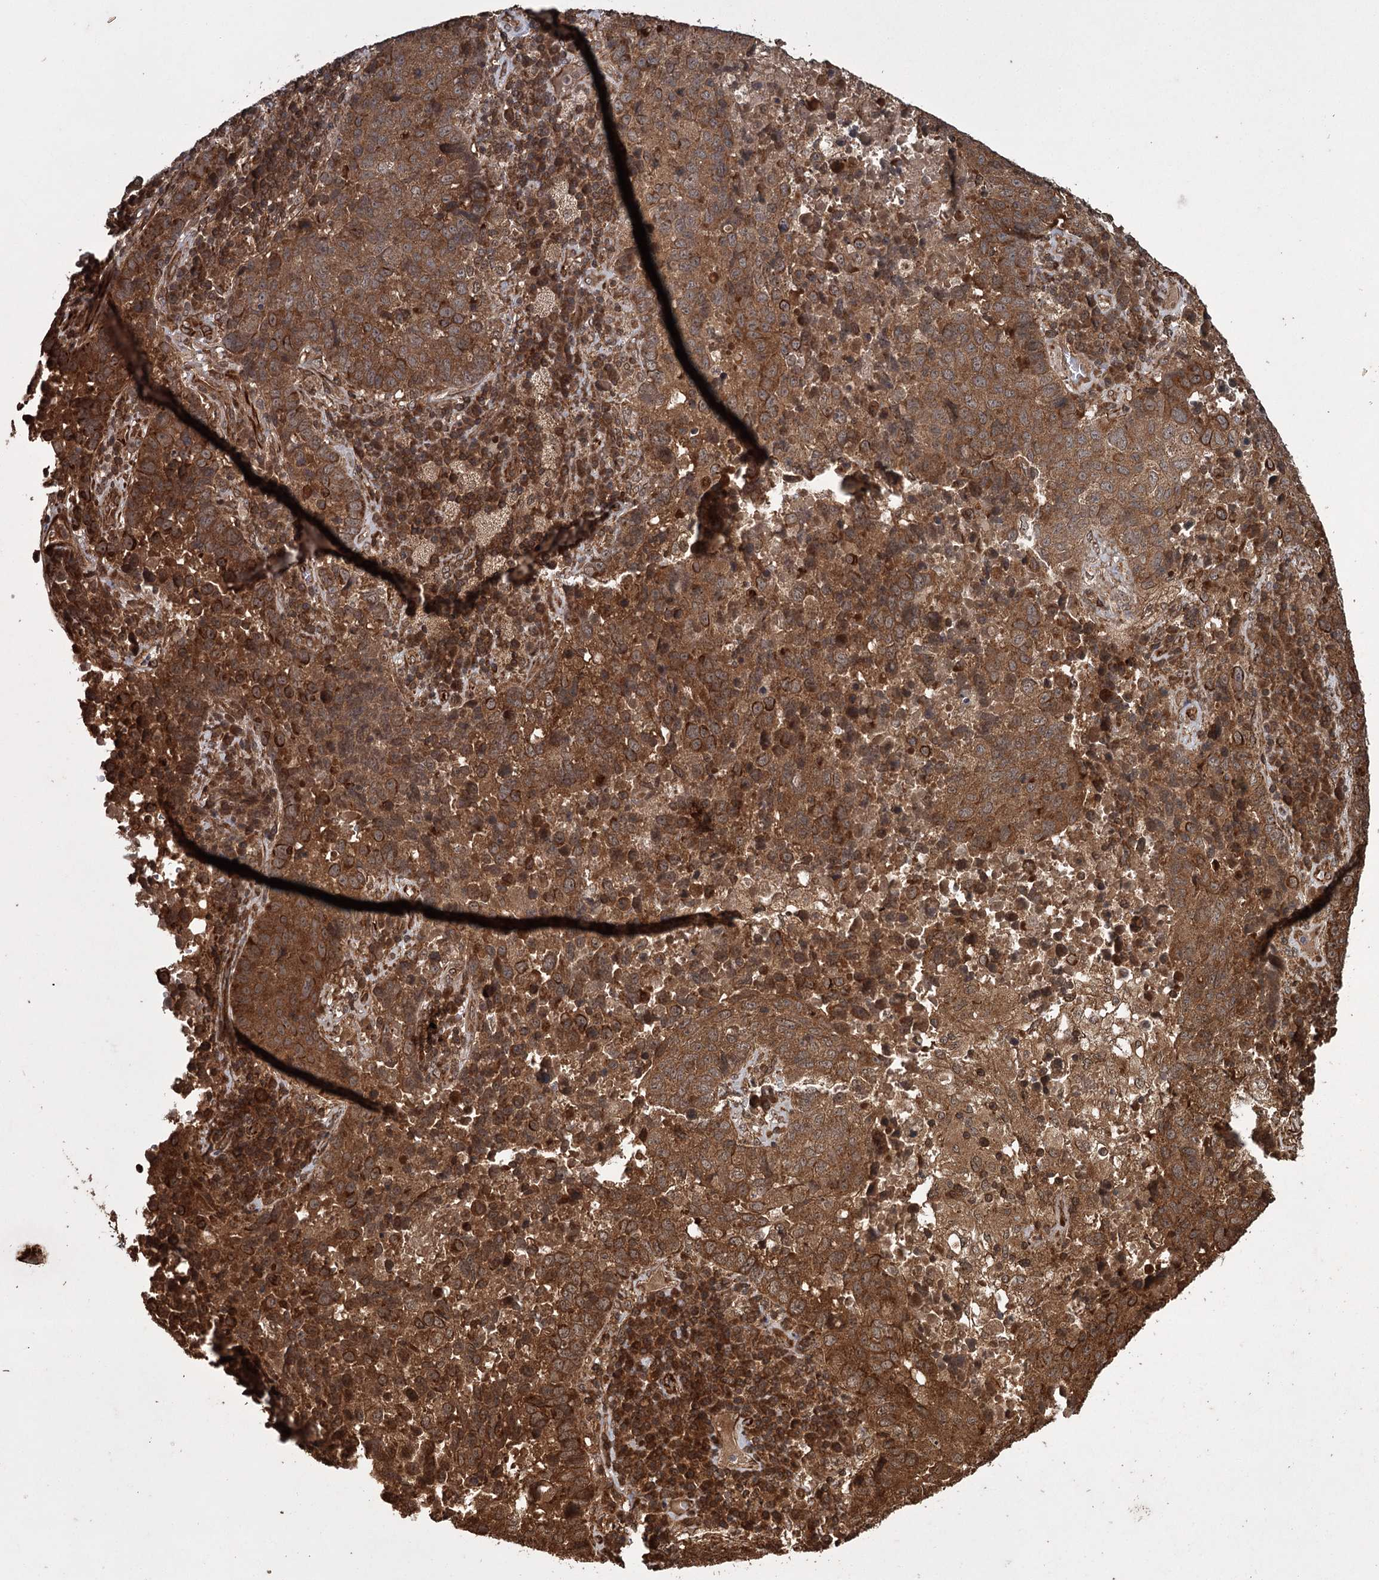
{"staining": {"intensity": "strong", "quantity": ">75%", "location": "cytoplasmic/membranous"}, "tissue": "lung cancer", "cell_type": "Tumor cells", "image_type": "cancer", "snomed": [{"axis": "morphology", "description": "Squamous cell carcinoma, NOS"}, {"axis": "topography", "description": "Lung"}], "caption": "Immunohistochemistry (IHC) micrograph of neoplastic tissue: human lung cancer stained using immunohistochemistry (IHC) shows high levels of strong protein expression localized specifically in the cytoplasmic/membranous of tumor cells, appearing as a cytoplasmic/membranous brown color.", "gene": "RPAP3", "patient": {"sex": "male", "age": 73}}